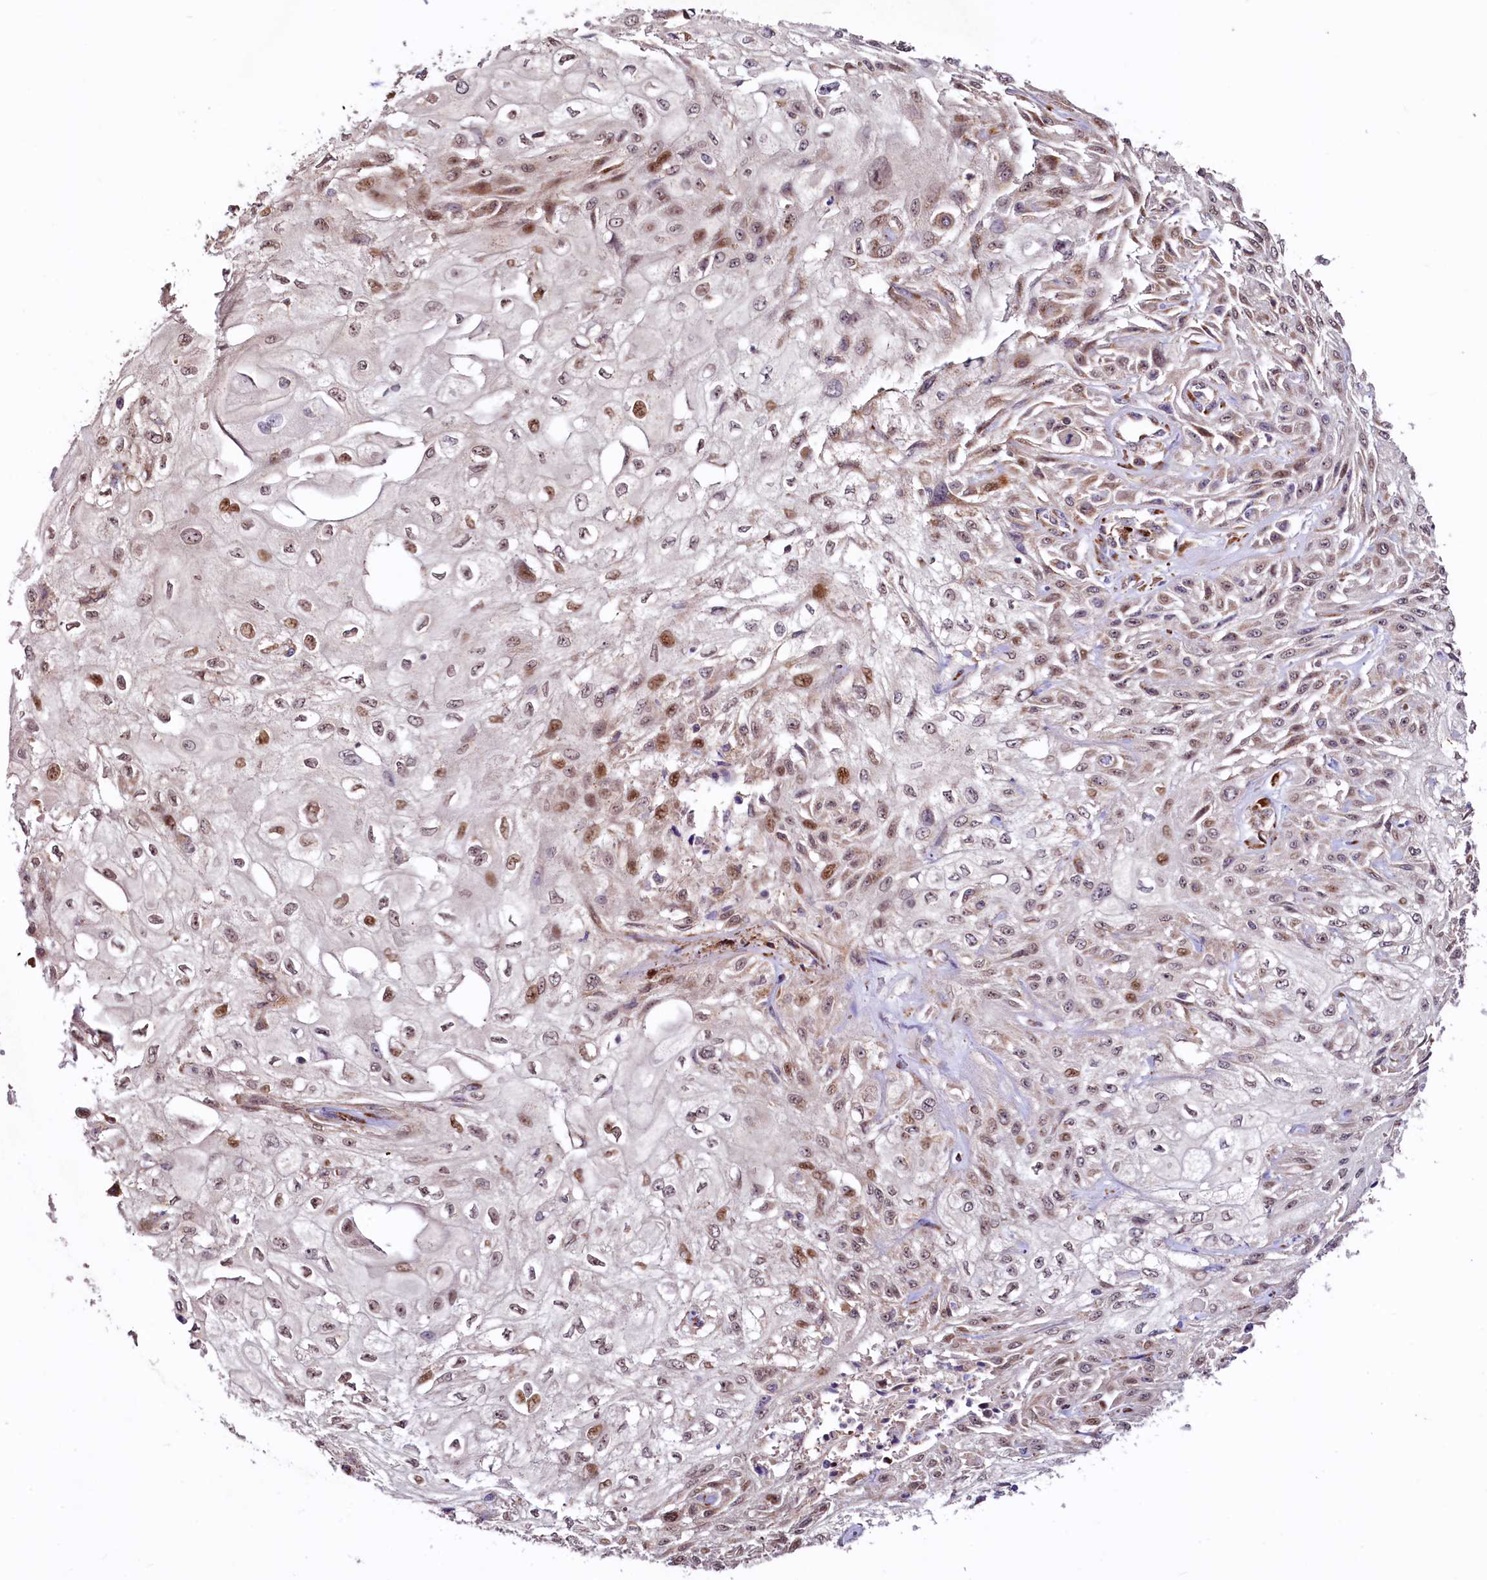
{"staining": {"intensity": "moderate", "quantity": "25%-75%", "location": "cytoplasmic/membranous,nuclear"}, "tissue": "skin cancer", "cell_type": "Tumor cells", "image_type": "cancer", "snomed": [{"axis": "morphology", "description": "Squamous cell carcinoma, NOS"}, {"axis": "morphology", "description": "Squamous cell carcinoma, metastatic, NOS"}, {"axis": "topography", "description": "Skin"}, {"axis": "topography", "description": "Lymph node"}], "caption": "Brown immunohistochemical staining in skin cancer displays moderate cytoplasmic/membranous and nuclear expression in approximately 25%-75% of tumor cells.", "gene": "C5orf15", "patient": {"sex": "male", "age": 75}}